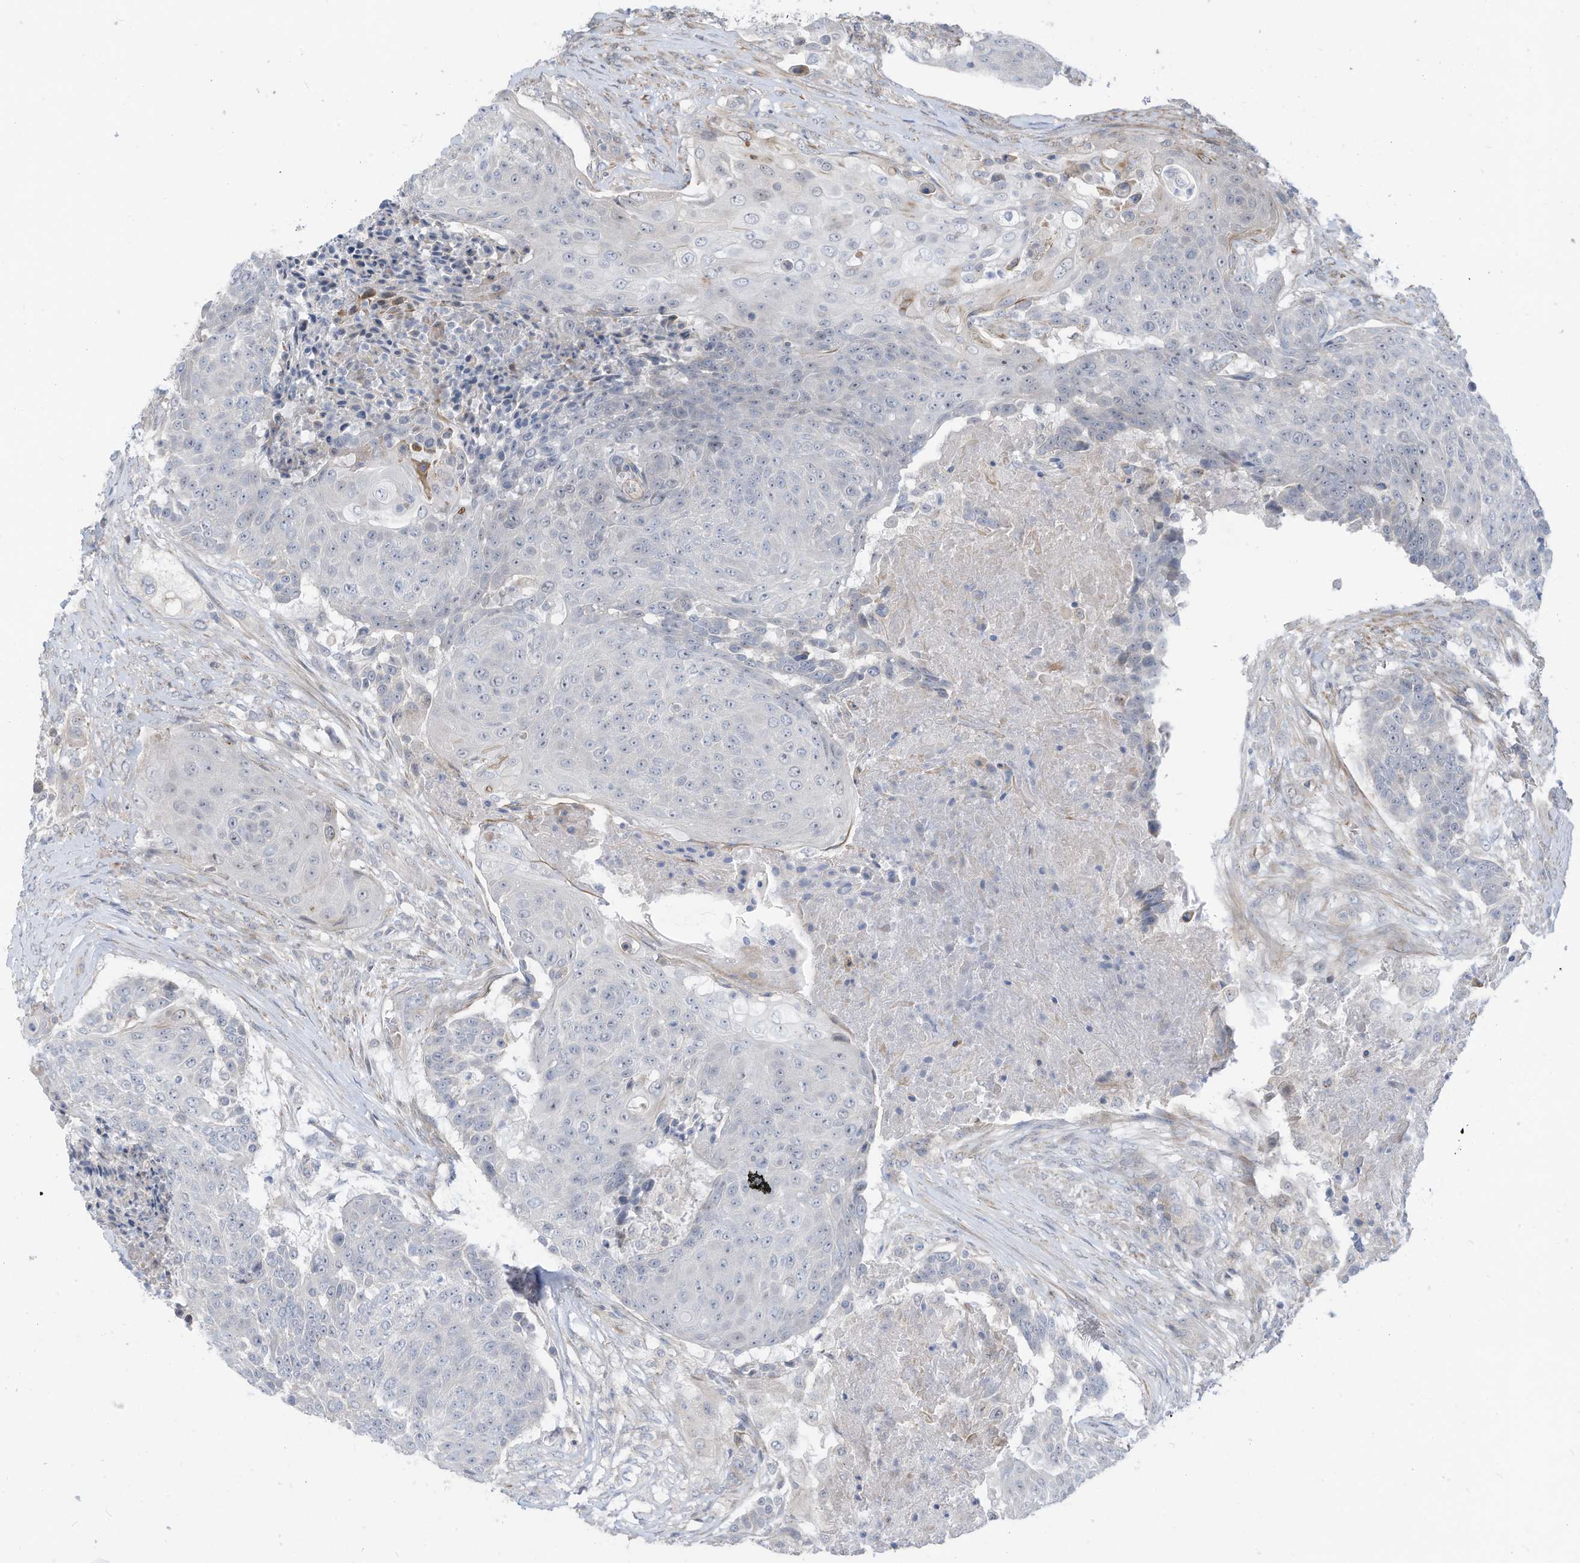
{"staining": {"intensity": "negative", "quantity": "none", "location": "none"}, "tissue": "urothelial cancer", "cell_type": "Tumor cells", "image_type": "cancer", "snomed": [{"axis": "morphology", "description": "Urothelial carcinoma, High grade"}, {"axis": "topography", "description": "Urinary bladder"}], "caption": "A high-resolution histopathology image shows immunohistochemistry staining of urothelial carcinoma (high-grade), which reveals no significant positivity in tumor cells.", "gene": "GPATCH3", "patient": {"sex": "female", "age": 63}}